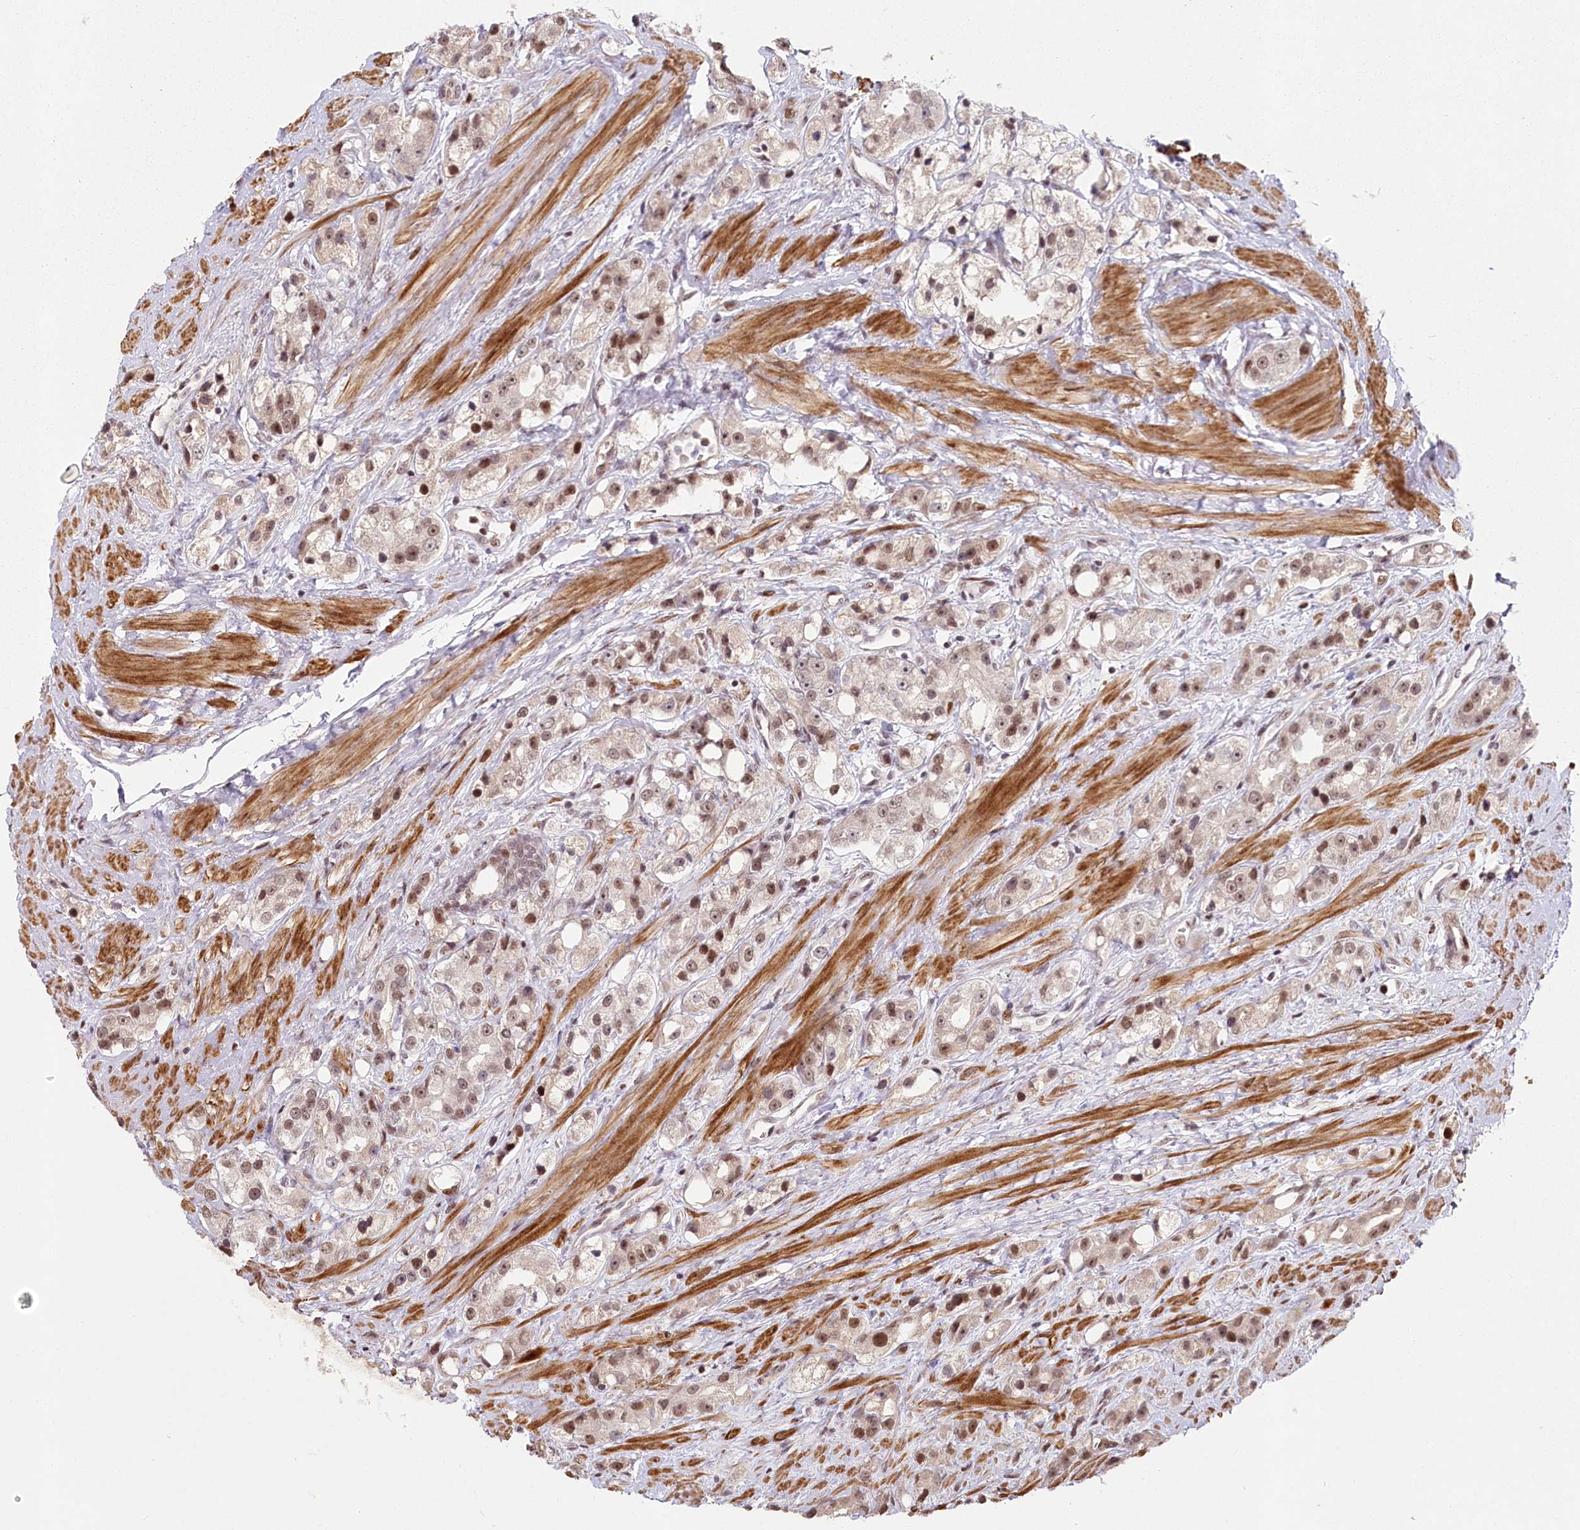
{"staining": {"intensity": "weak", "quantity": ">75%", "location": "nuclear"}, "tissue": "prostate cancer", "cell_type": "Tumor cells", "image_type": "cancer", "snomed": [{"axis": "morphology", "description": "Adenocarcinoma, NOS"}, {"axis": "topography", "description": "Prostate"}], "caption": "IHC of human prostate adenocarcinoma displays low levels of weak nuclear expression in approximately >75% of tumor cells.", "gene": "FAM204A", "patient": {"sex": "male", "age": 79}}